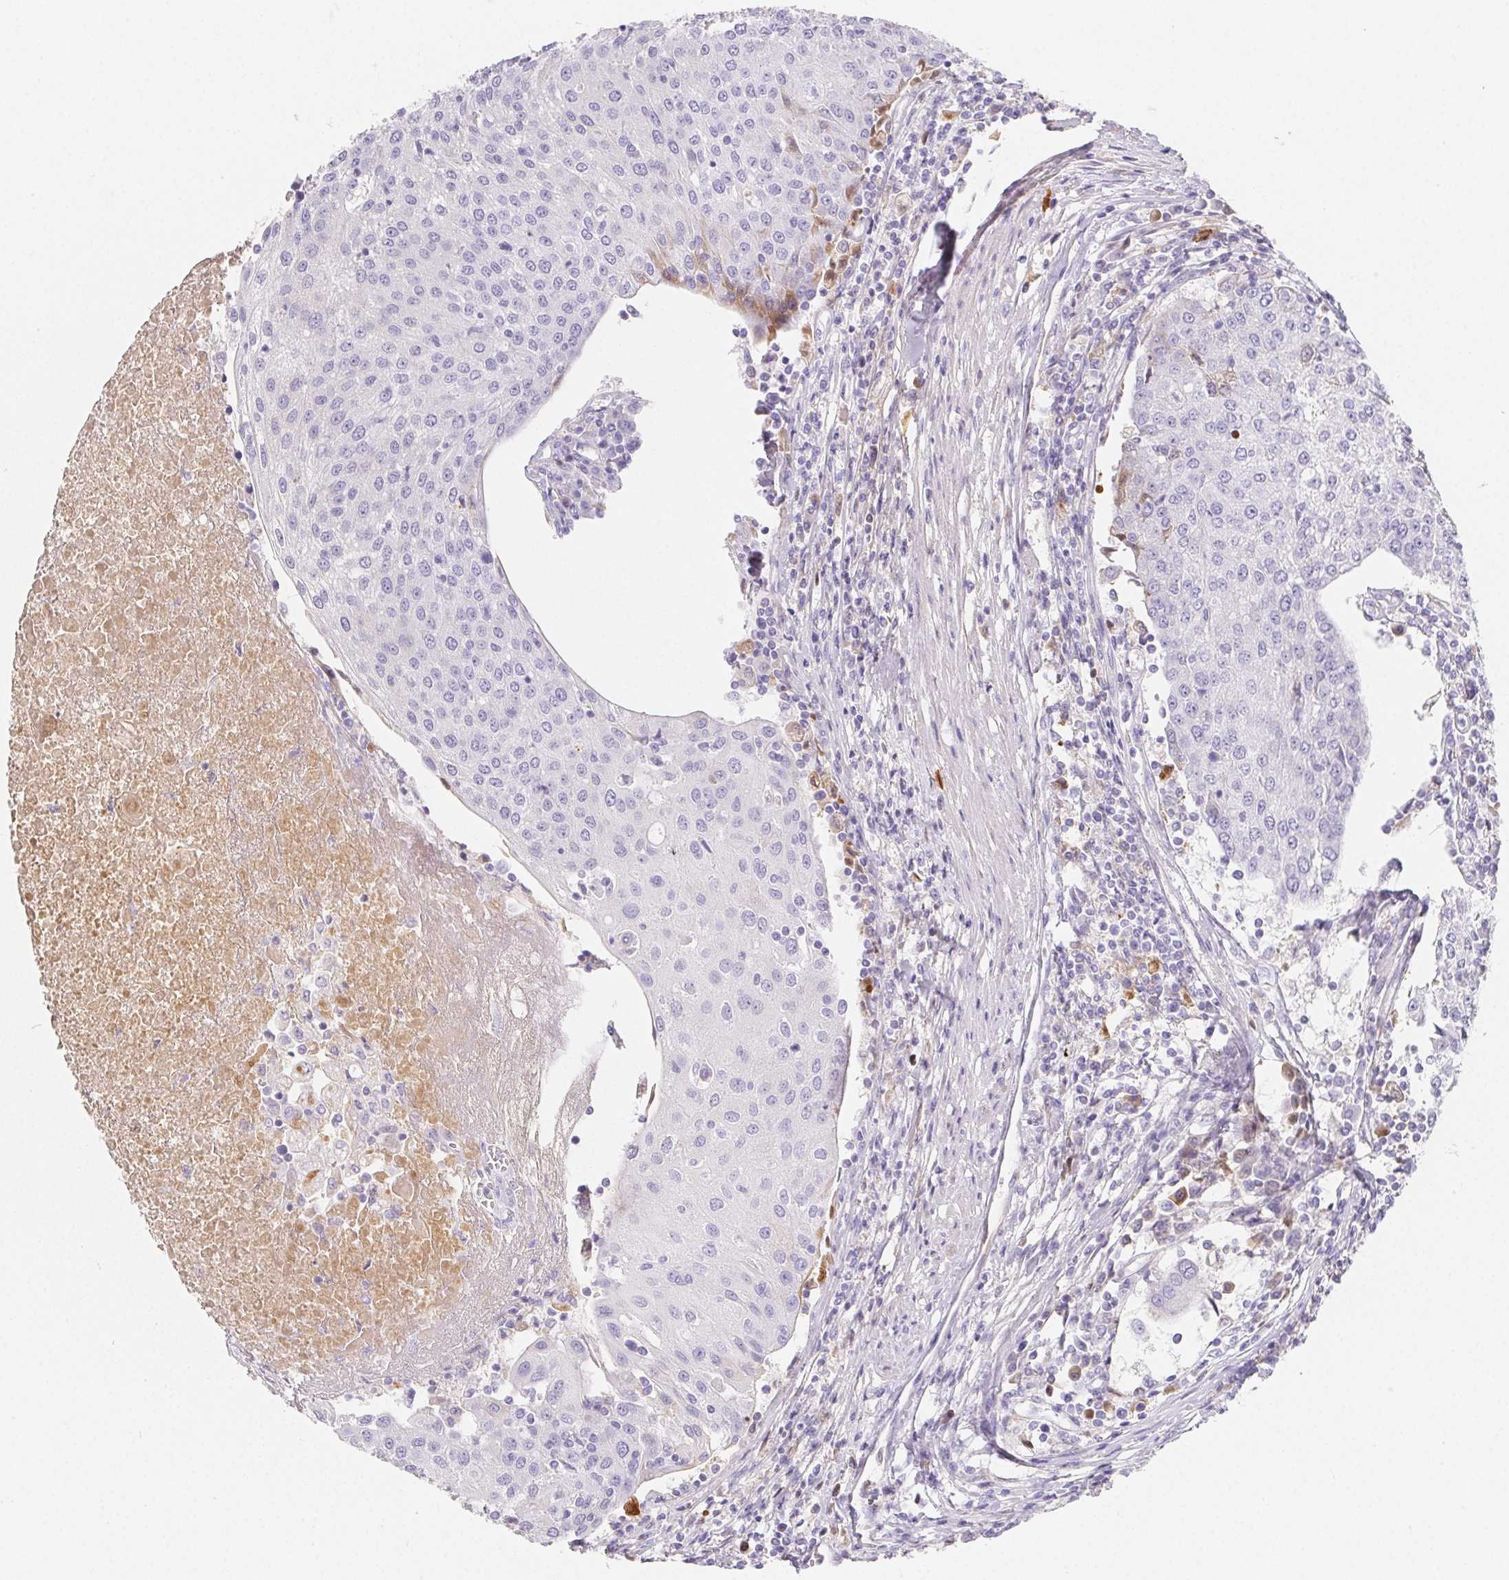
{"staining": {"intensity": "negative", "quantity": "none", "location": "none"}, "tissue": "urothelial cancer", "cell_type": "Tumor cells", "image_type": "cancer", "snomed": [{"axis": "morphology", "description": "Urothelial carcinoma, High grade"}, {"axis": "topography", "description": "Urinary bladder"}], "caption": "The image exhibits no staining of tumor cells in urothelial cancer.", "gene": "ITIH2", "patient": {"sex": "female", "age": 85}}